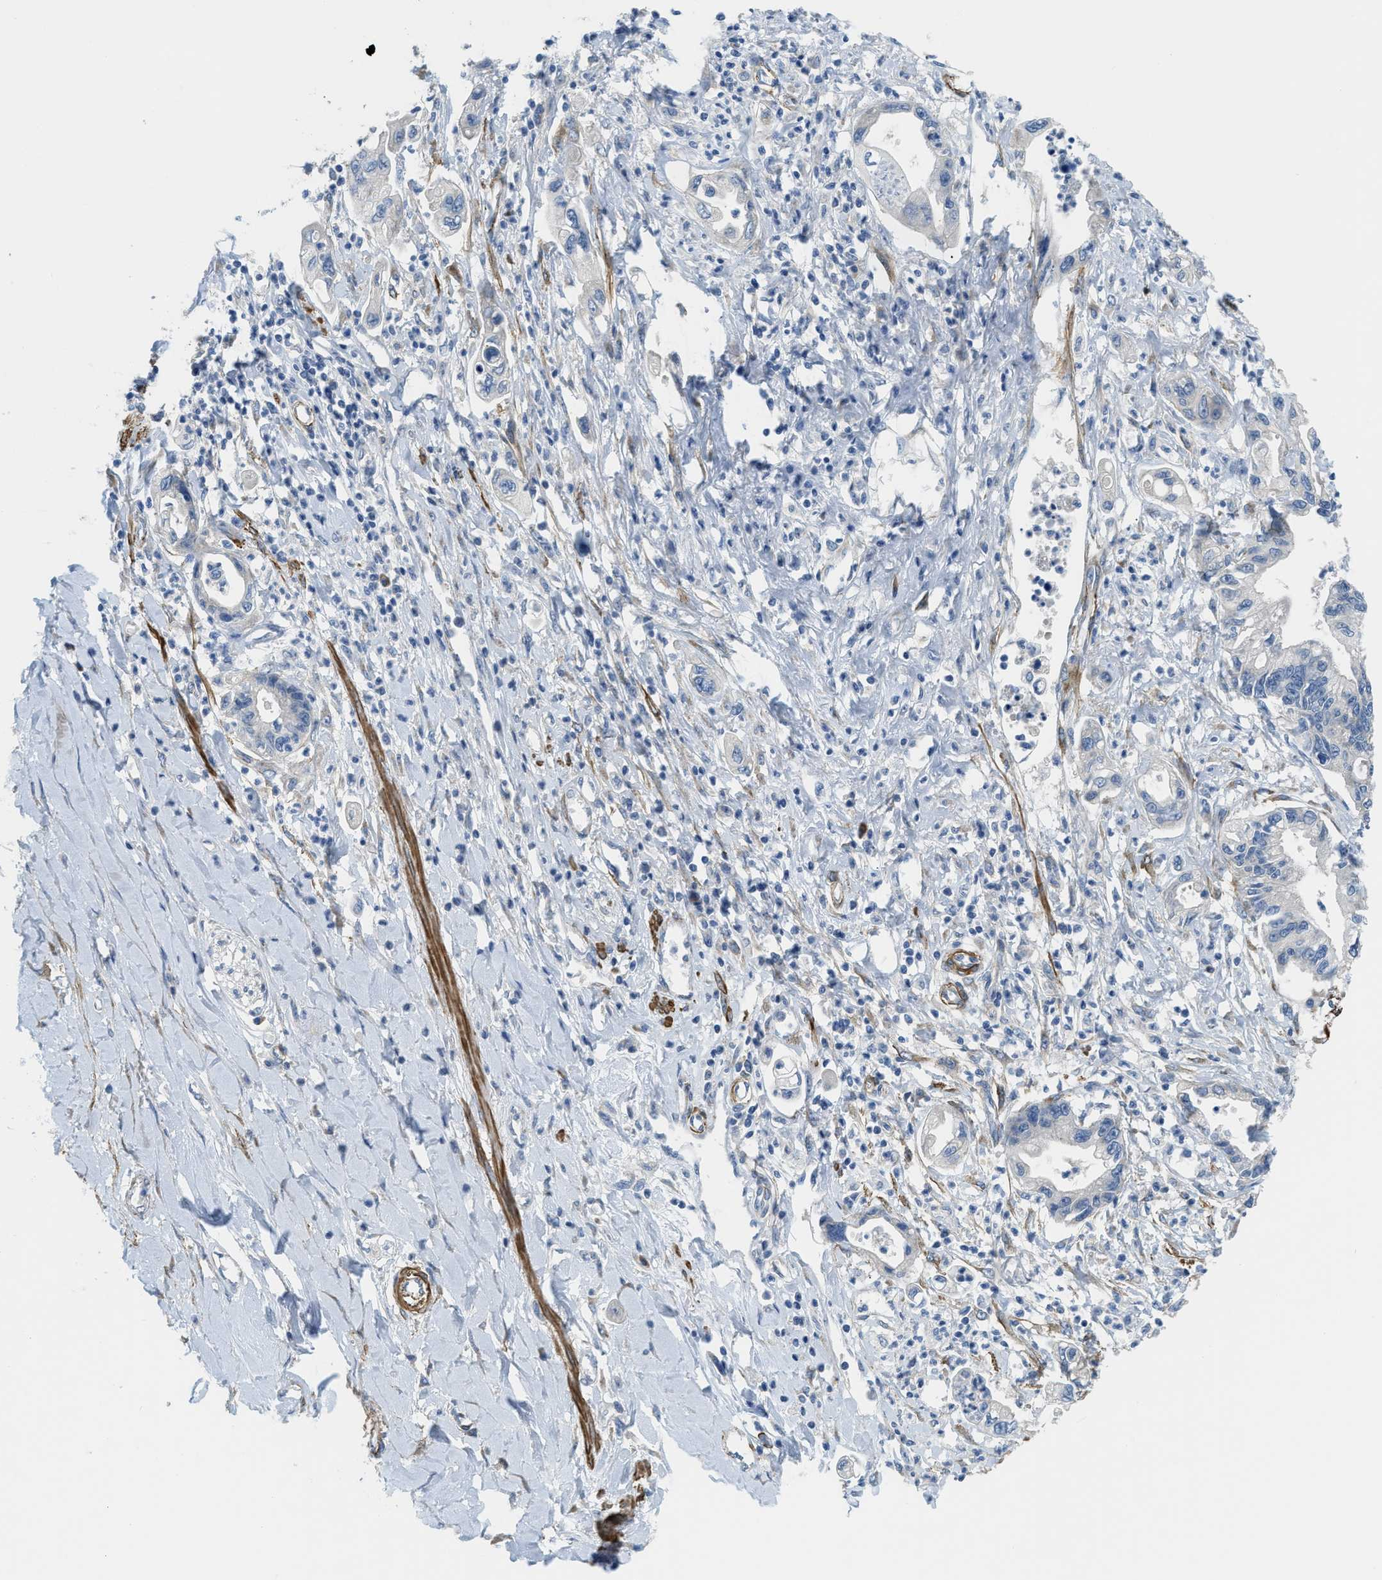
{"staining": {"intensity": "negative", "quantity": "none", "location": "none"}, "tissue": "pancreatic cancer", "cell_type": "Tumor cells", "image_type": "cancer", "snomed": [{"axis": "morphology", "description": "Adenocarcinoma, NOS"}, {"axis": "topography", "description": "Pancreas"}], "caption": "Tumor cells are negative for protein expression in human pancreatic cancer.", "gene": "BMPR1A", "patient": {"sex": "male", "age": 56}}